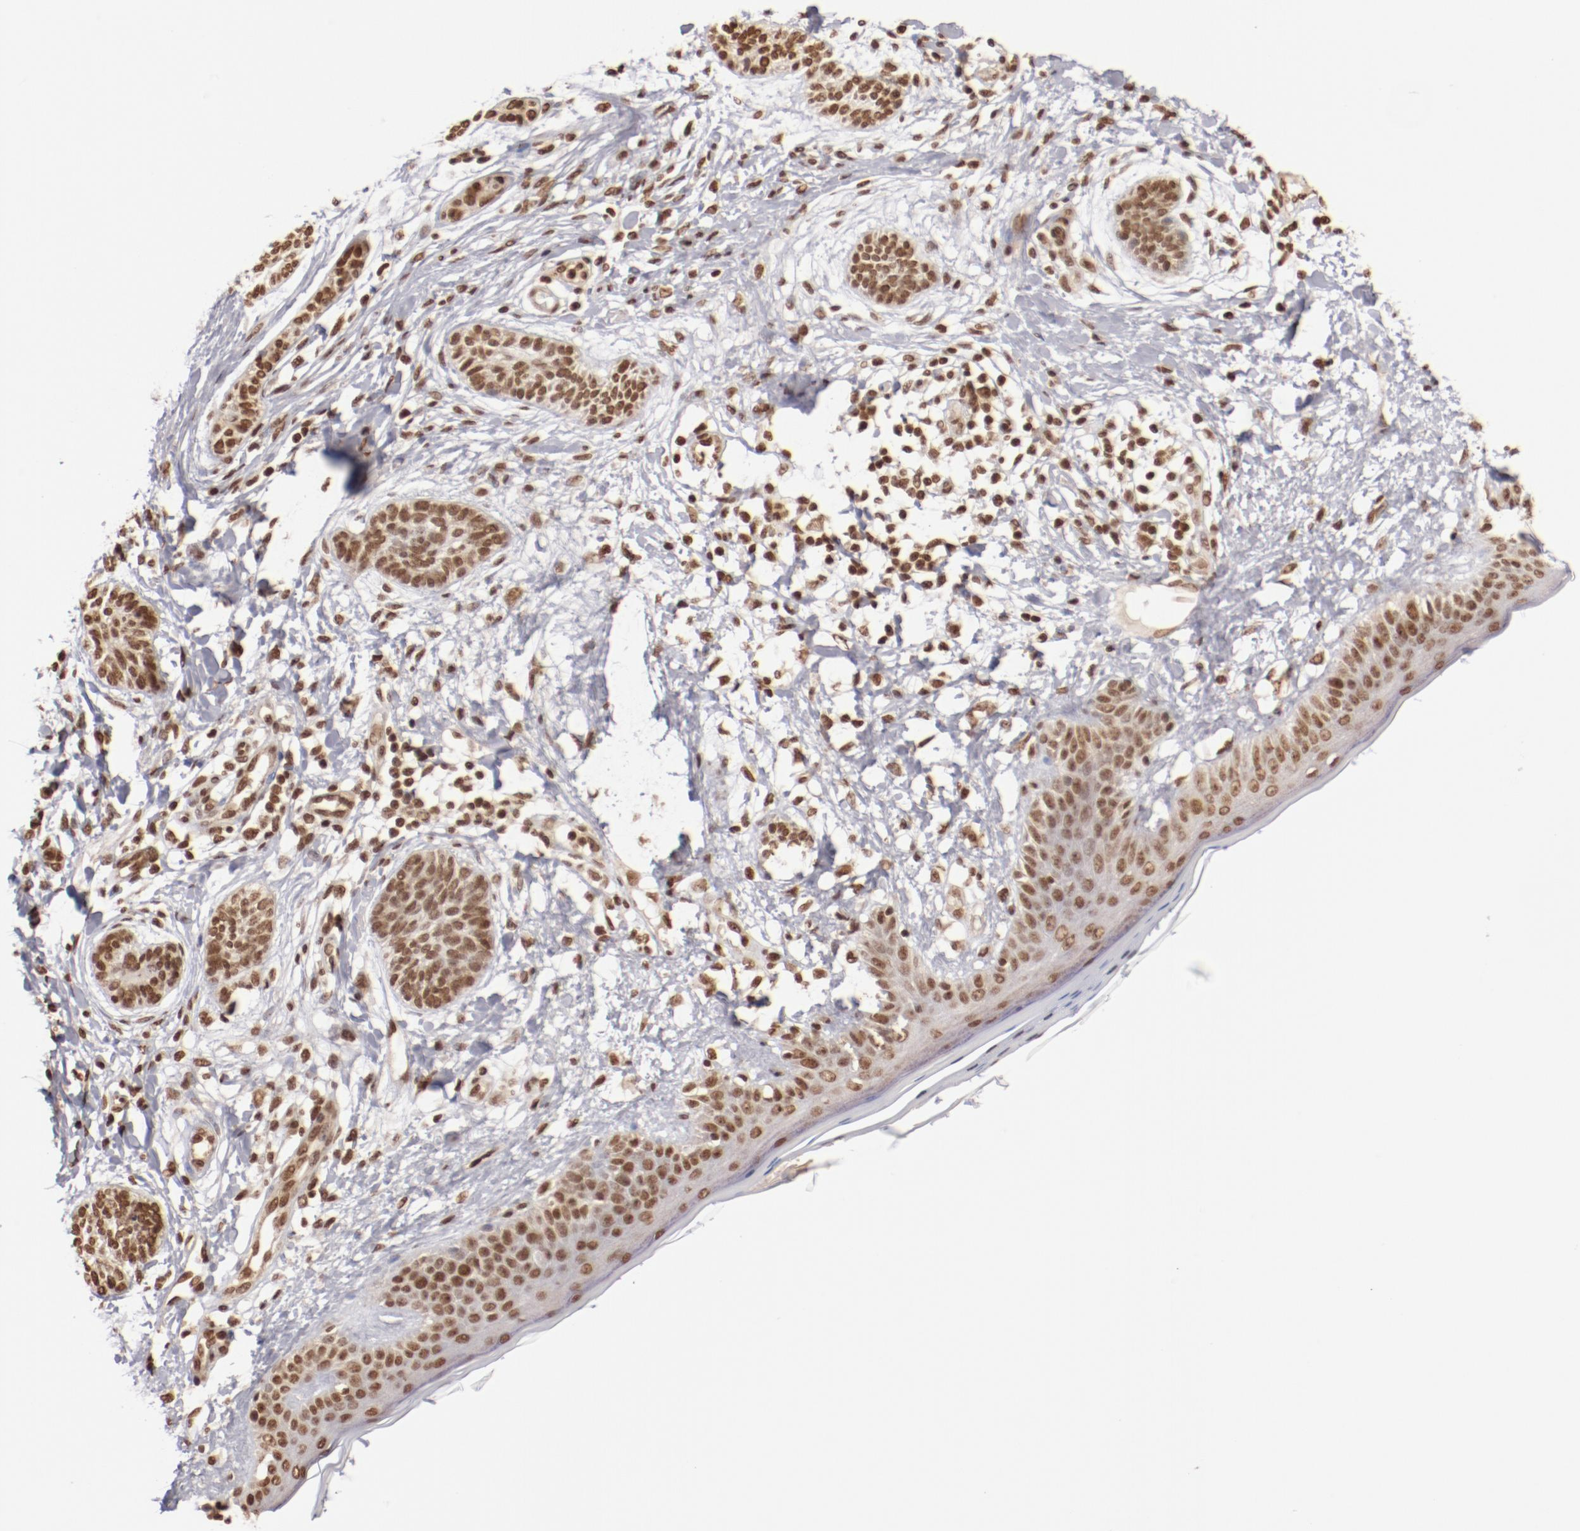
{"staining": {"intensity": "moderate", "quantity": ">75%", "location": "nuclear"}, "tissue": "skin cancer", "cell_type": "Tumor cells", "image_type": "cancer", "snomed": [{"axis": "morphology", "description": "Normal tissue, NOS"}, {"axis": "morphology", "description": "Basal cell carcinoma"}, {"axis": "topography", "description": "Skin"}], "caption": "Human skin cancer (basal cell carcinoma) stained with a brown dye shows moderate nuclear positive positivity in approximately >75% of tumor cells.", "gene": "ABL2", "patient": {"sex": "male", "age": 63}}